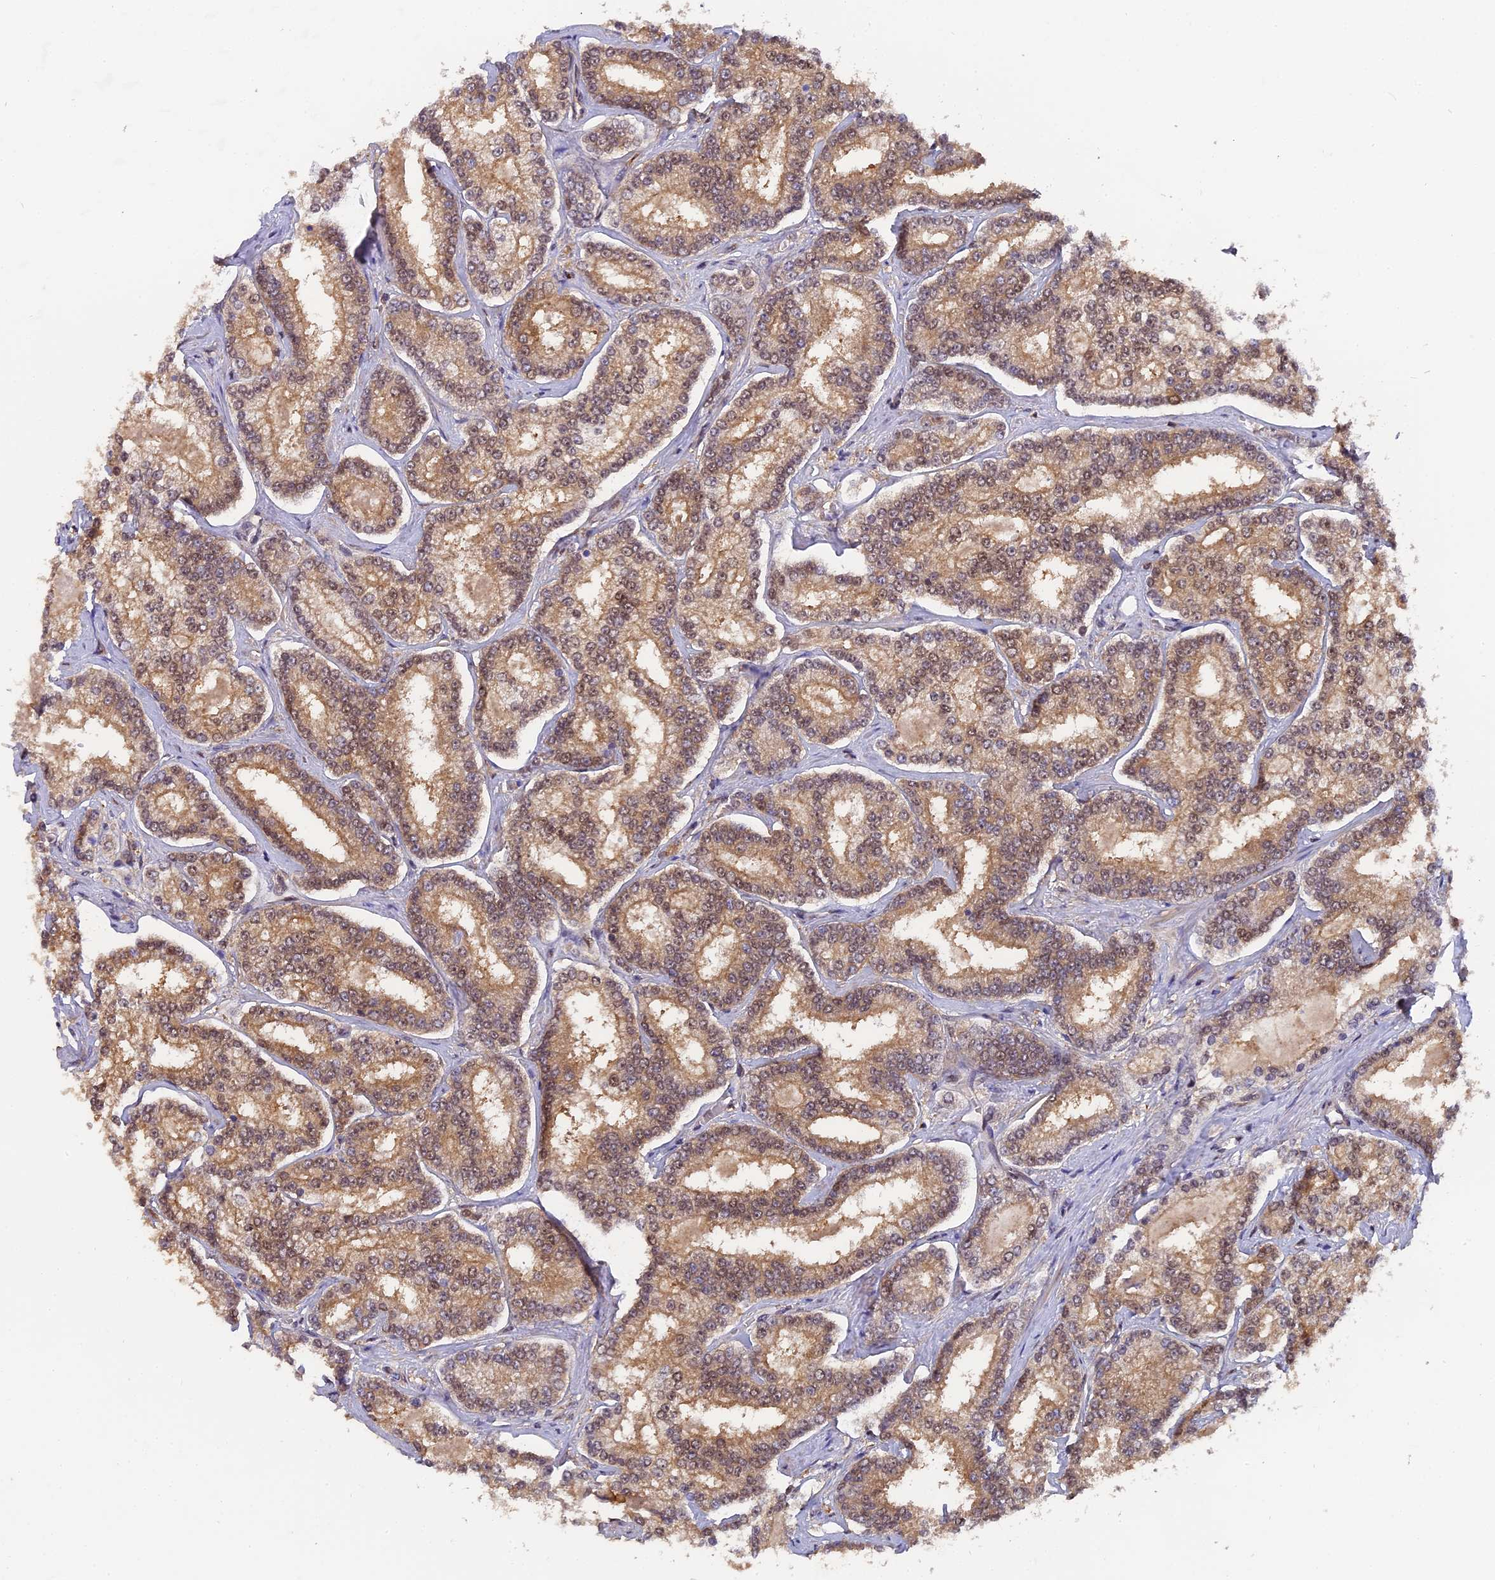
{"staining": {"intensity": "moderate", "quantity": ">75%", "location": "cytoplasmic/membranous"}, "tissue": "prostate cancer", "cell_type": "Tumor cells", "image_type": "cancer", "snomed": [{"axis": "morphology", "description": "Normal tissue, NOS"}, {"axis": "morphology", "description": "Adenocarcinoma, High grade"}, {"axis": "topography", "description": "Prostate"}], "caption": "About >75% of tumor cells in human prostate cancer reveal moderate cytoplasmic/membranous protein positivity as visualized by brown immunohistochemical staining.", "gene": "FAM118B", "patient": {"sex": "male", "age": 83}}